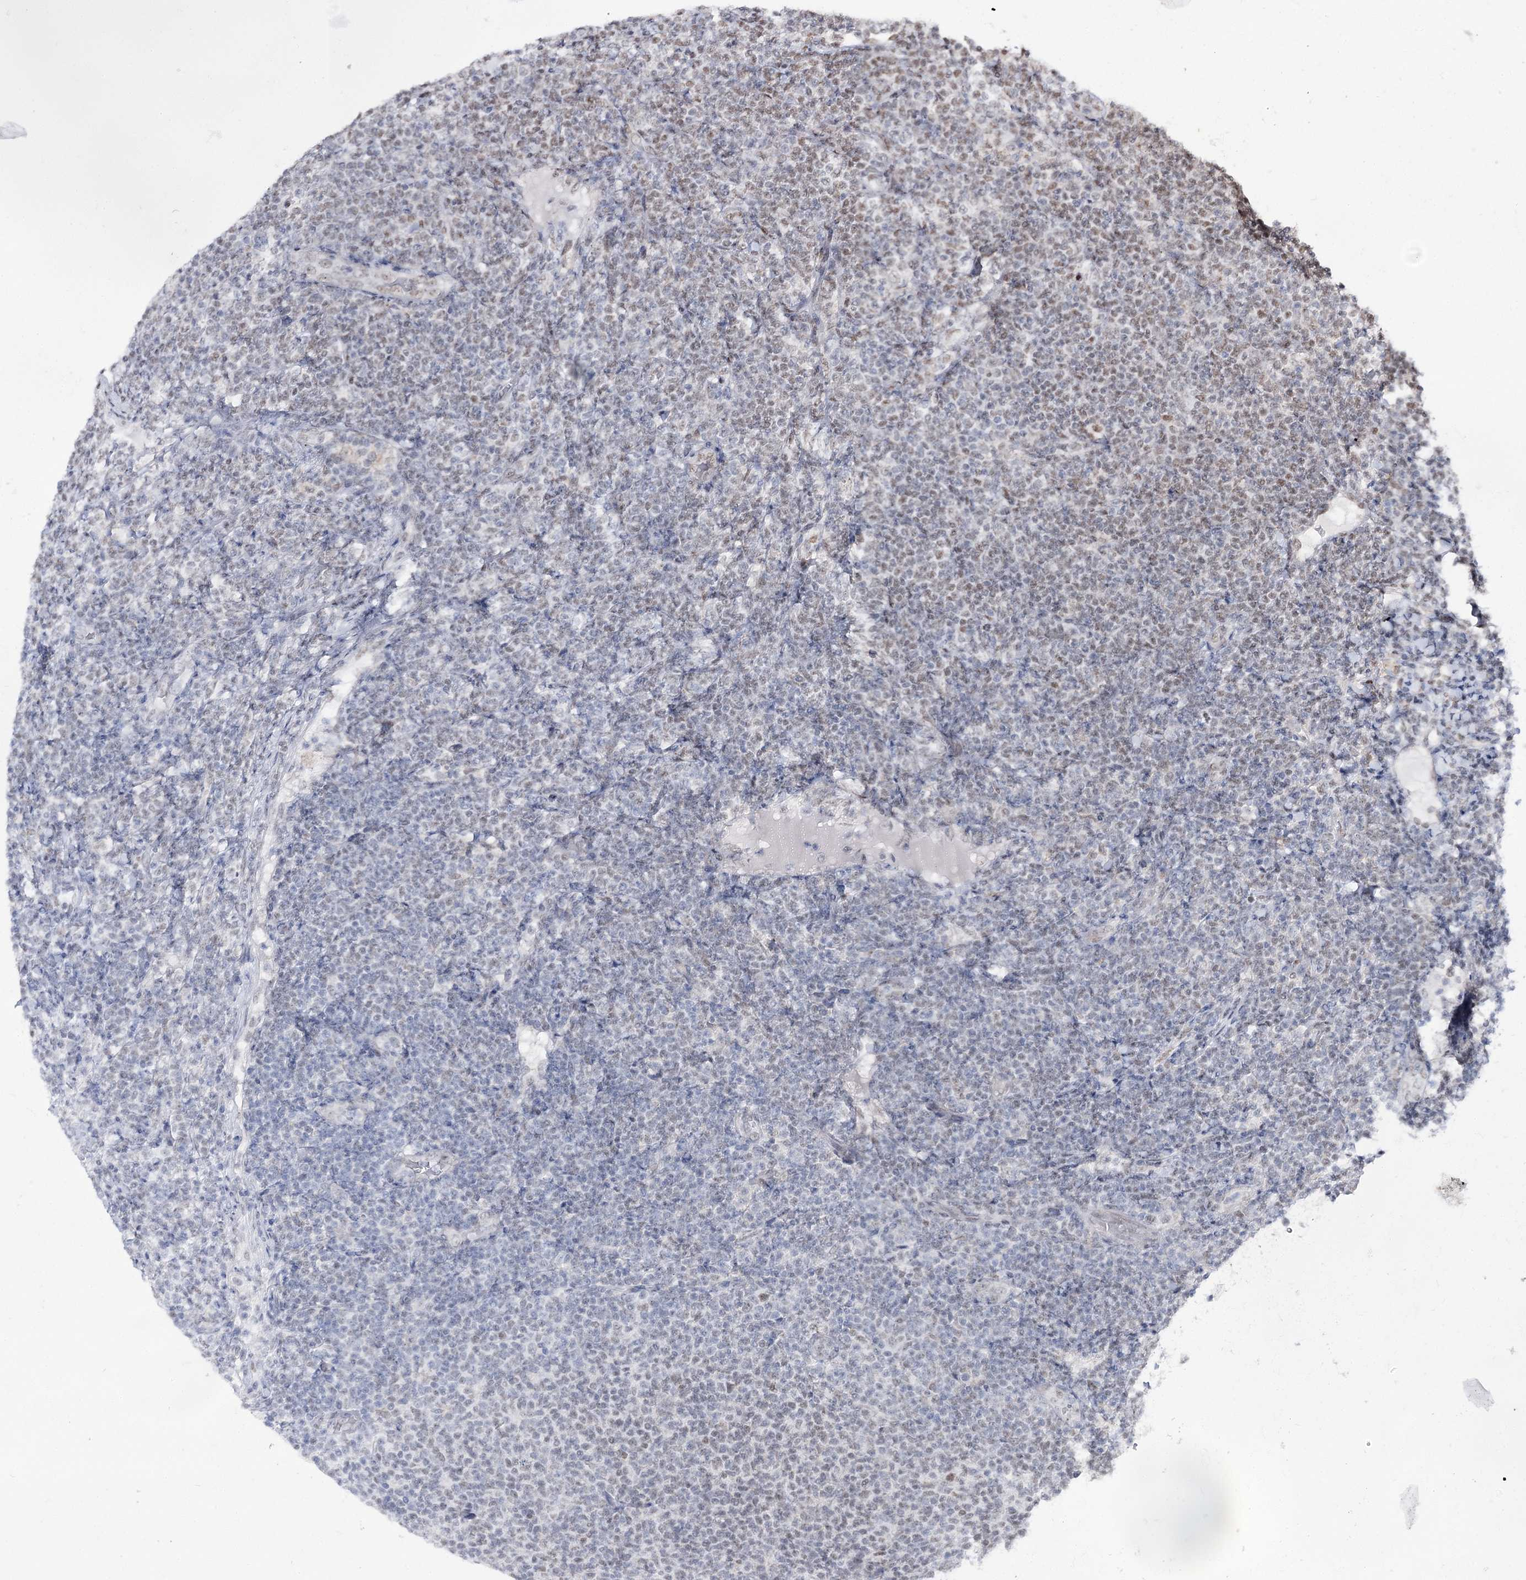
{"staining": {"intensity": "moderate", "quantity": "<25%", "location": "nuclear"}, "tissue": "lymphoma", "cell_type": "Tumor cells", "image_type": "cancer", "snomed": [{"axis": "morphology", "description": "Malignant lymphoma, non-Hodgkin's type, Low grade"}, {"axis": "topography", "description": "Lymph node"}], "caption": "Protein analysis of lymphoma tissue reveals moderate nuclear staining in about <25% of tumor cells.", "gene": "VGLL4", "patient": {"sex": "male", "age": 66}}